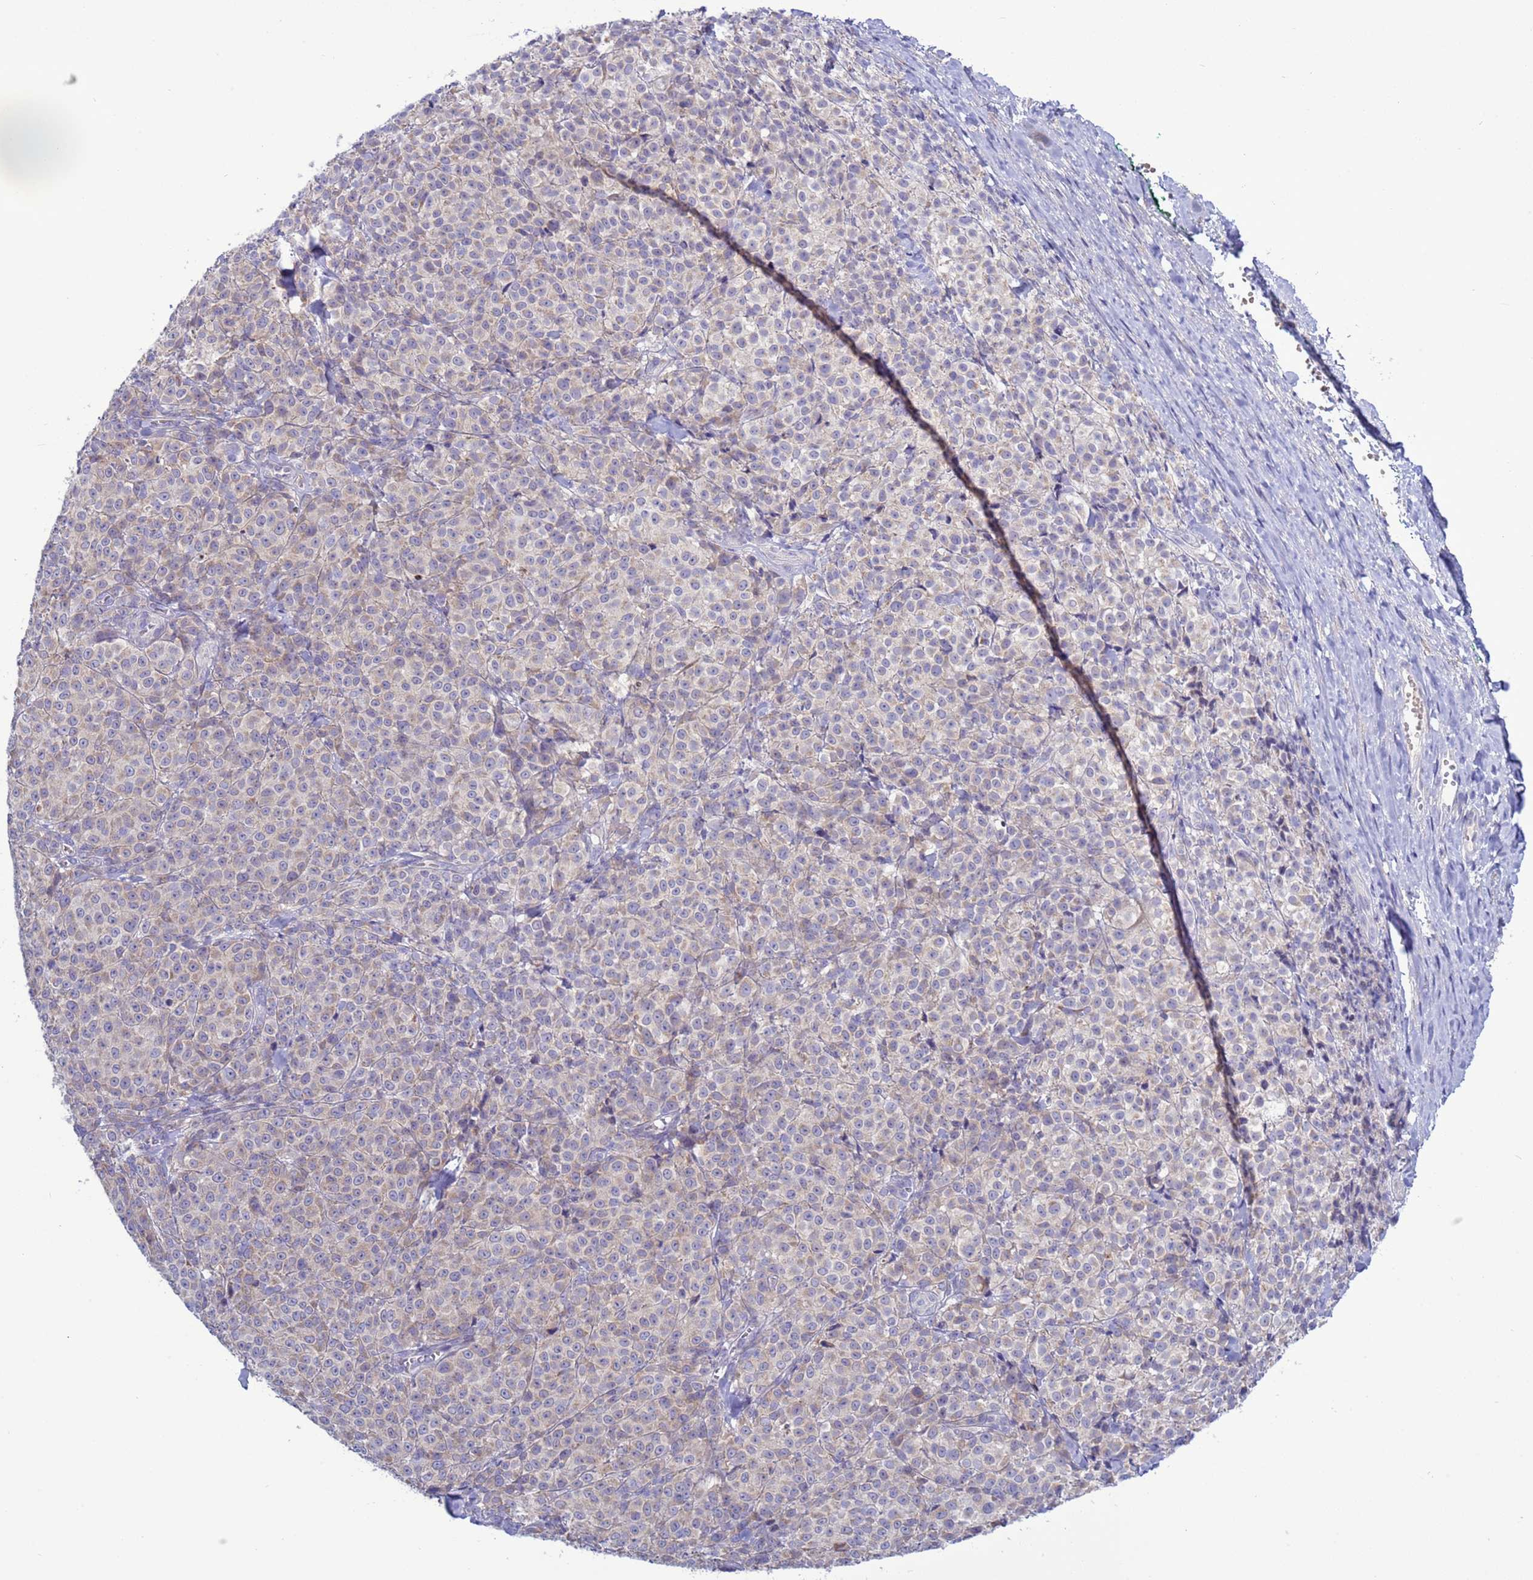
{"staining": {"intensity": "weak", "quantity": "<25%", "location": "cytoplasmic/membranous"}, "tissue": "melanoma", "cell_type": "Tumor cells", "image_type": "cancer", "snomed": [{"axis": "morphology", "description": "Normal tissue, NOS"}, {"axis": "morphology", "description": "Malignant melanoma, NOS"}, {"axis": "topography", "description": "Skin"}], "caption": "High magnification brightfield microscopy of melanoma stained with DAB (brown) and counterstained with hematoxylin (blue): tumor cells show no significant staining.", "gene": "ABHD17B", "patient": {"sex": "female", "age": 34}}